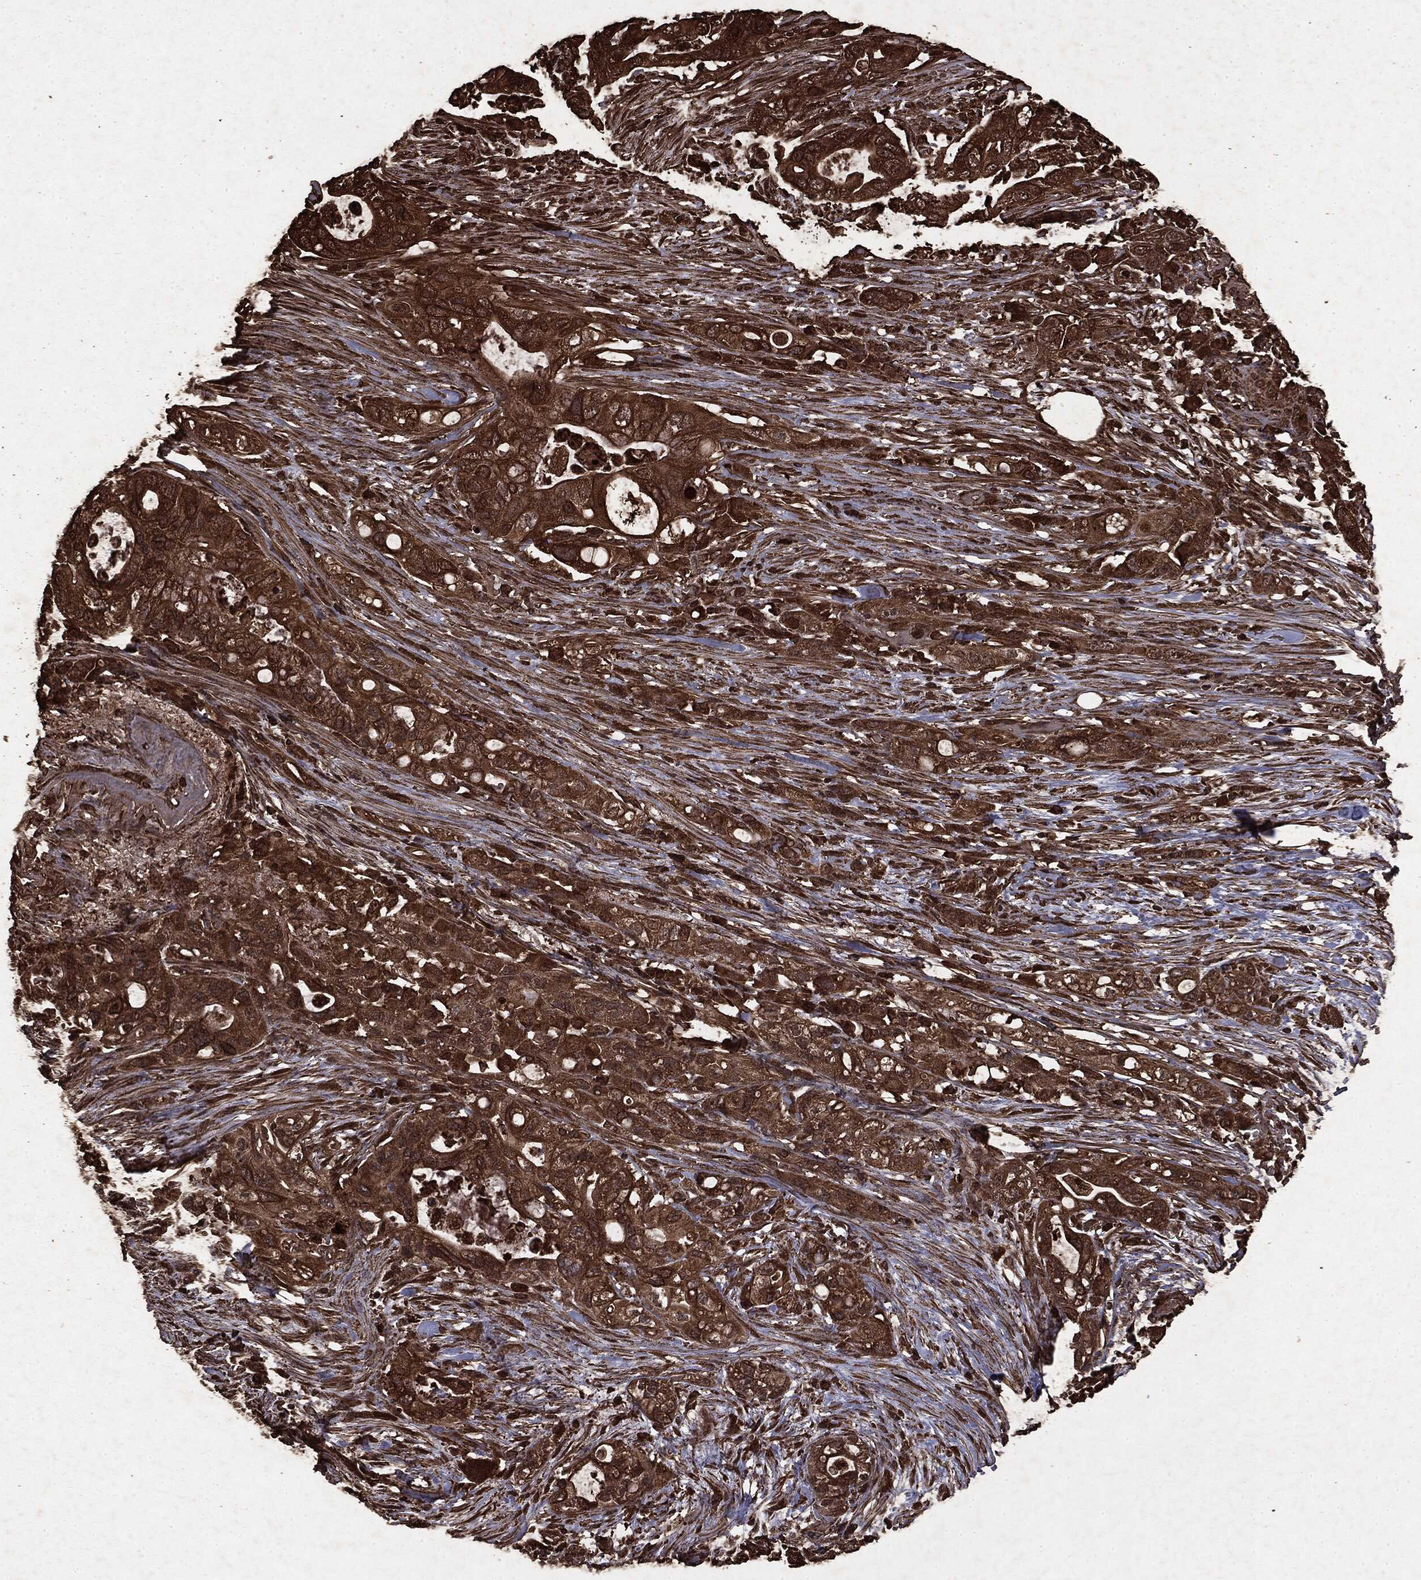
{"staining": {"intensity": "strong", "quantity": ">75%", "location": "cytoplasmic/membranous"}, "tissue": "pancreatic cancer", "cell_type": "Tumor cells", "image_type": "cancer", "snomed": [{"axis": "morphology", "description": "Adenocarcinoma, NOS"}, {"axis": "topography", "description": "Pancreas"}], "caption": "A brown stain labels strong cytoplasmic/membranous staining of a protein in adenocarcinoma (pancreatic) tumor cells. Using DAB (brown) and hematoxylin (blue) stains, captured at high magnification using brightfield microscopy.", "gene": "ARAF", "patient": {"sex": "female", "age": 72}}